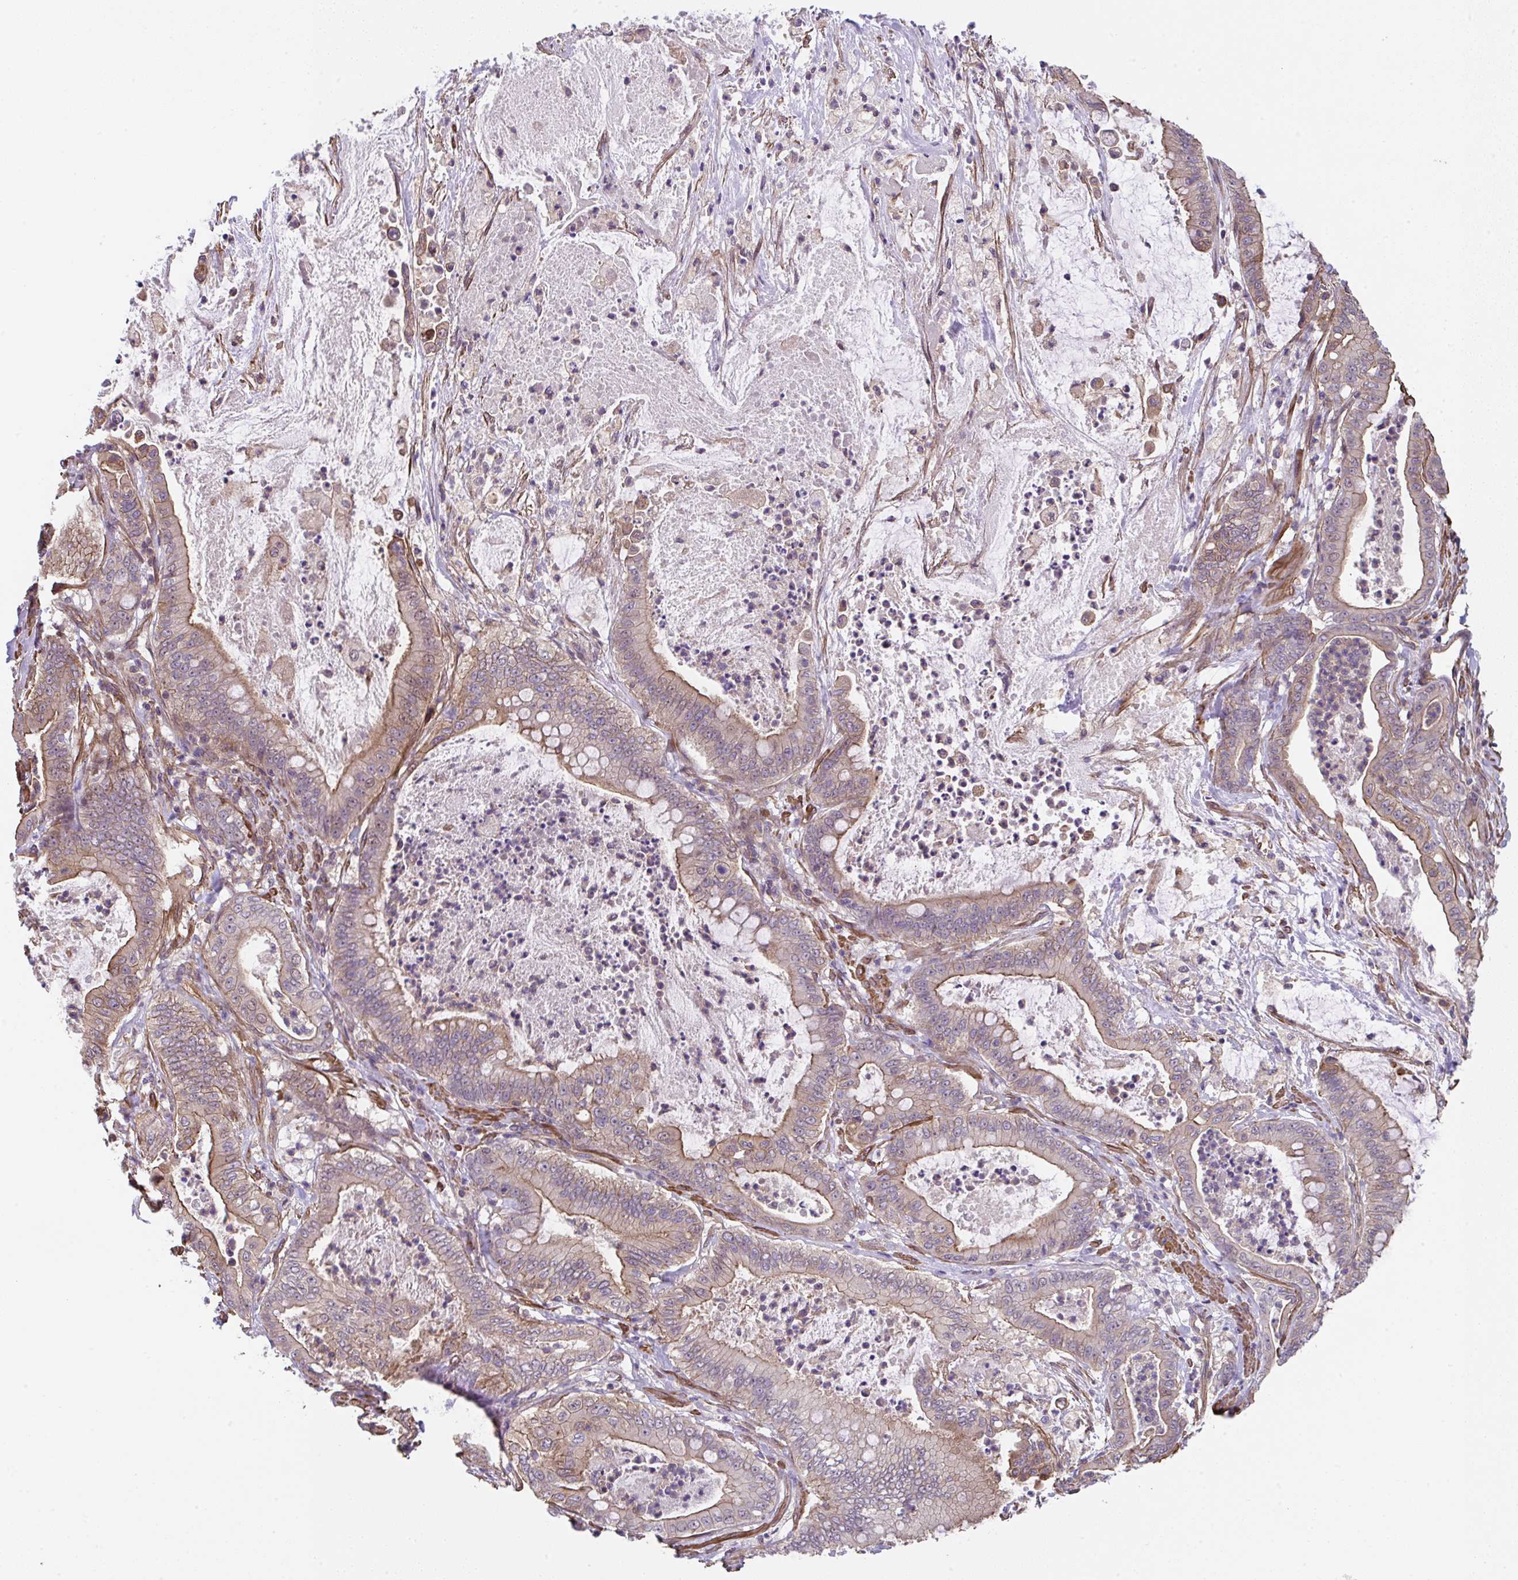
{"staining": {"intensity": "moderate", "quantity": "25%-75%", "location": "cytoplasmic/membranous"}, "tissue": "pancreatic cancer", "cell_type": "Tumor cells", "image_type": "cancer", "snomed": [{"axis": "morphology", "description": "Adenocarcinoma, NOS"}, {"axis": "topography", "description": "Pancreas"}], "caption": "Immunohistochemistry (IHC) of pancreatic cancer displays medium levels of moderate cytoplasmic/membranous staining in approximately 25%-75% of tumor cells. The staining is performed using DAB brown chromogen to label protein expression. The nuclei are counter-stained blue using hematoxylin.", "gene": "ZNF696", "patient": {"sex": "male", "age": 71}}